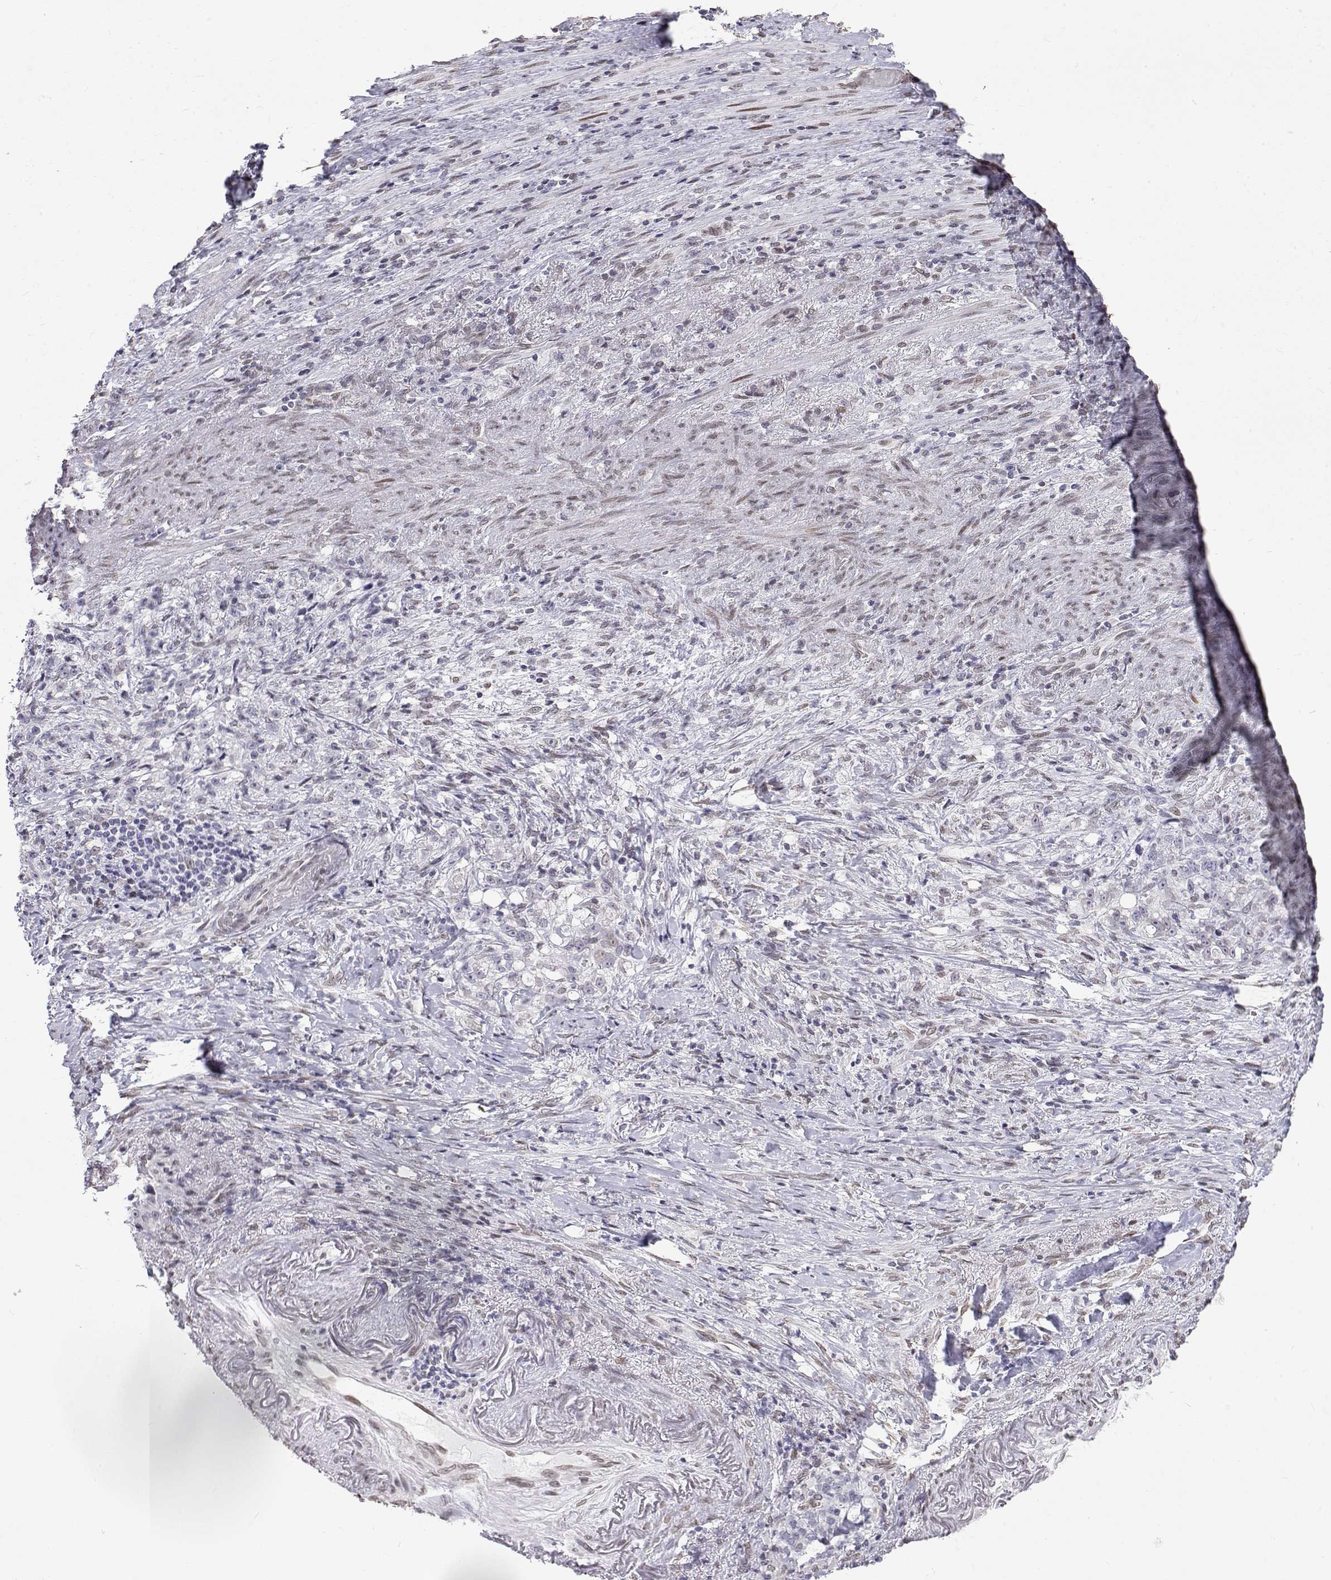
{"staining": {"intensity": "negative", "quantity": "none", "location": "none"}, "tissue": "stomach cancer", "cell_type": "Tumor cells", "image_type": "cancer", "snomed": [{"axis": "morphology", "description": "Adenocarcinoma, NOS"}, {"axis": "topography", "description": "Stomach, lower"}], "caption": "Stomach adenocarcinoma stained for a protein using IHC reveals no expression tumor cells.", "gene": "ZNF532", "patient": {"sex": "male", "age": 88}}